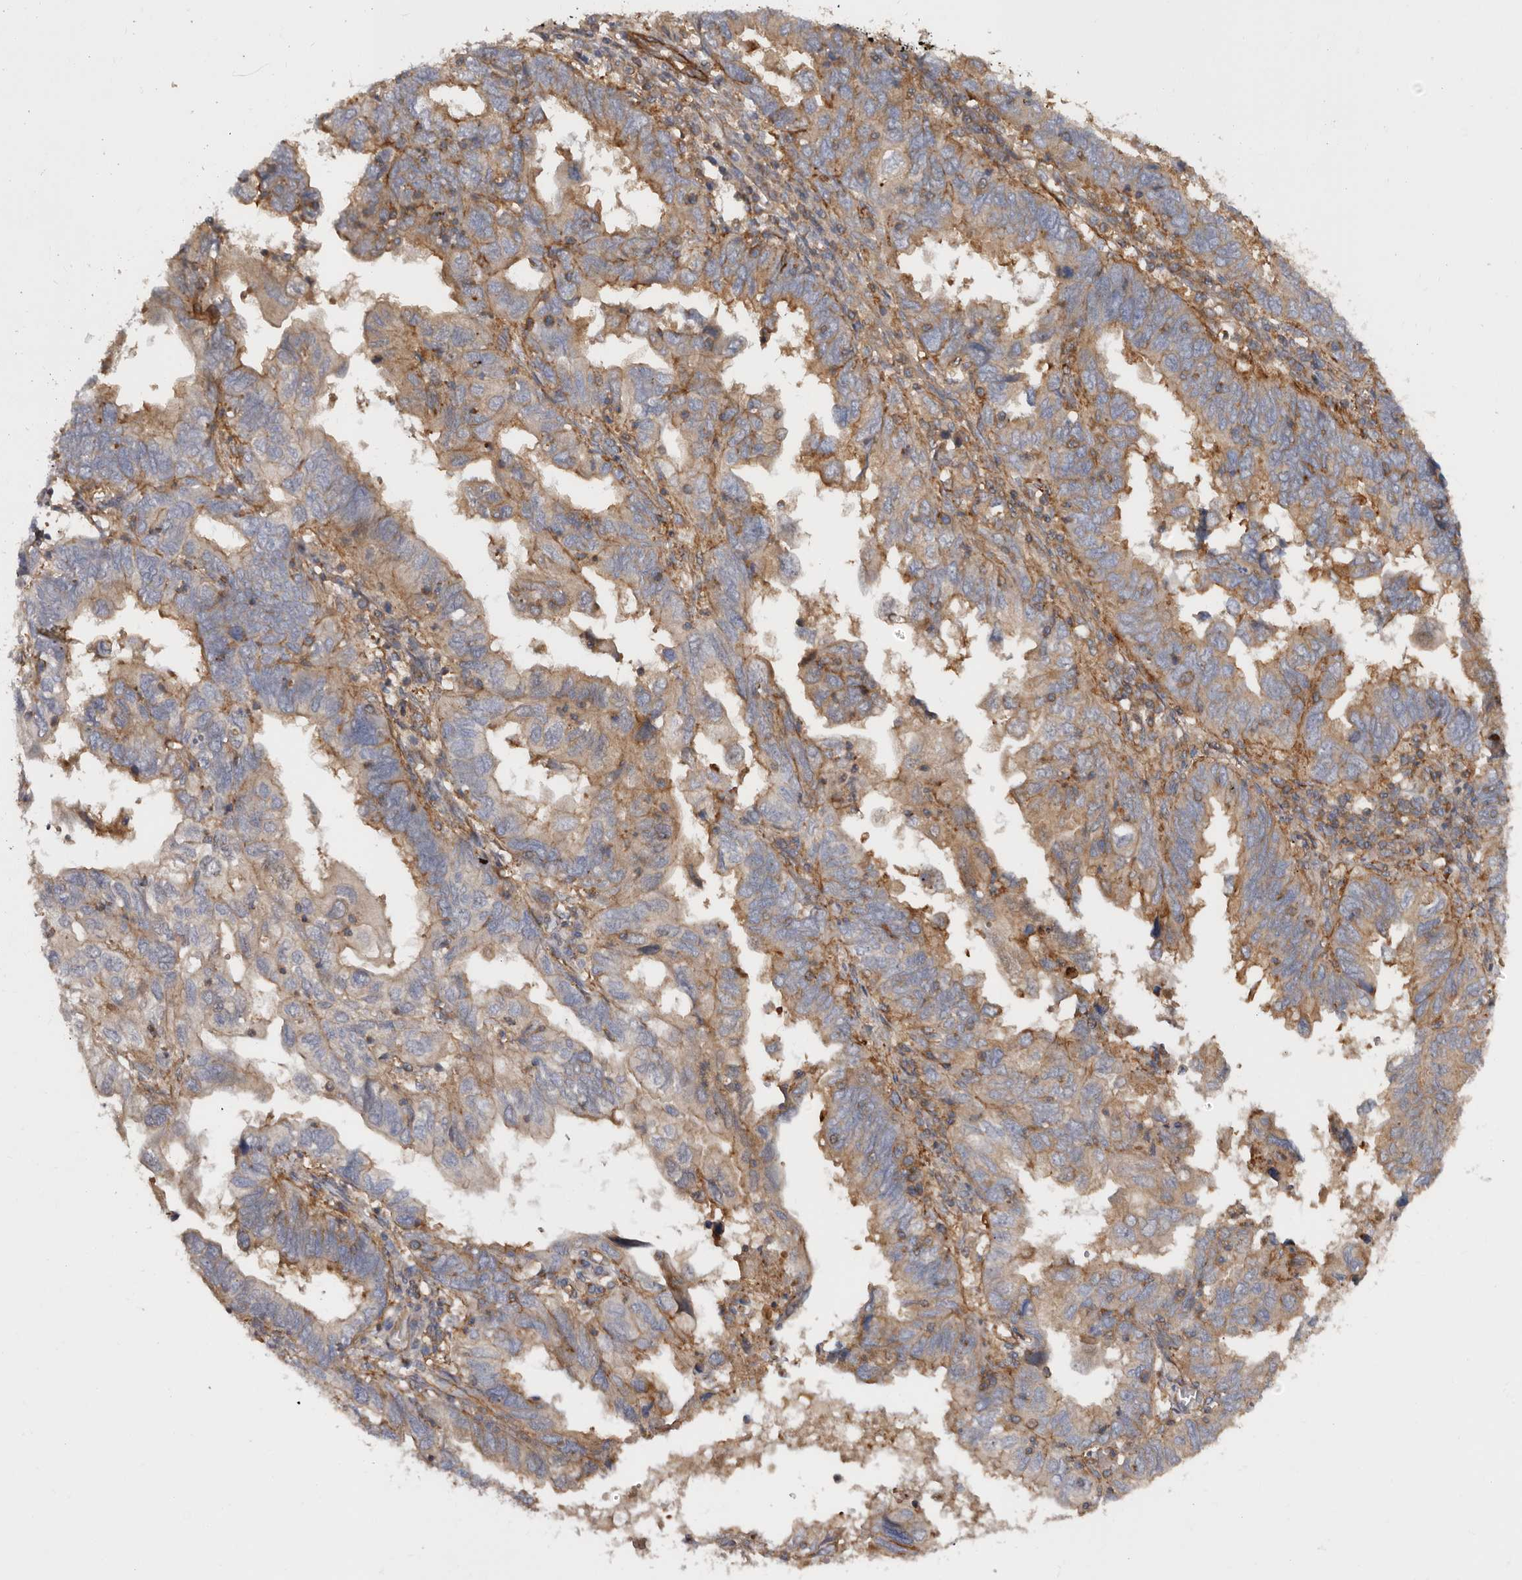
{"staining": {"intensity": "moderate", "quantity": ">75%", "location": "cytoplasmic/membranous"}, "tissue": "endometrial cancer", "cell_type": "Tumor cells", "image_type": "cancer", "snomed": [{"axis": "morphology", "description": "Adenocarcinoma, NOS"}, {"axis": "topography", "description": "Uterus"}], "caption": "Adenocarcinoma (endometrial) stained with a brown dye exhibits moderate cytoplasmic/membranous positive expression in about >75% of tumor cells.", "gene": "TMC7", "patient": {"sex": "female", "age": 77}}